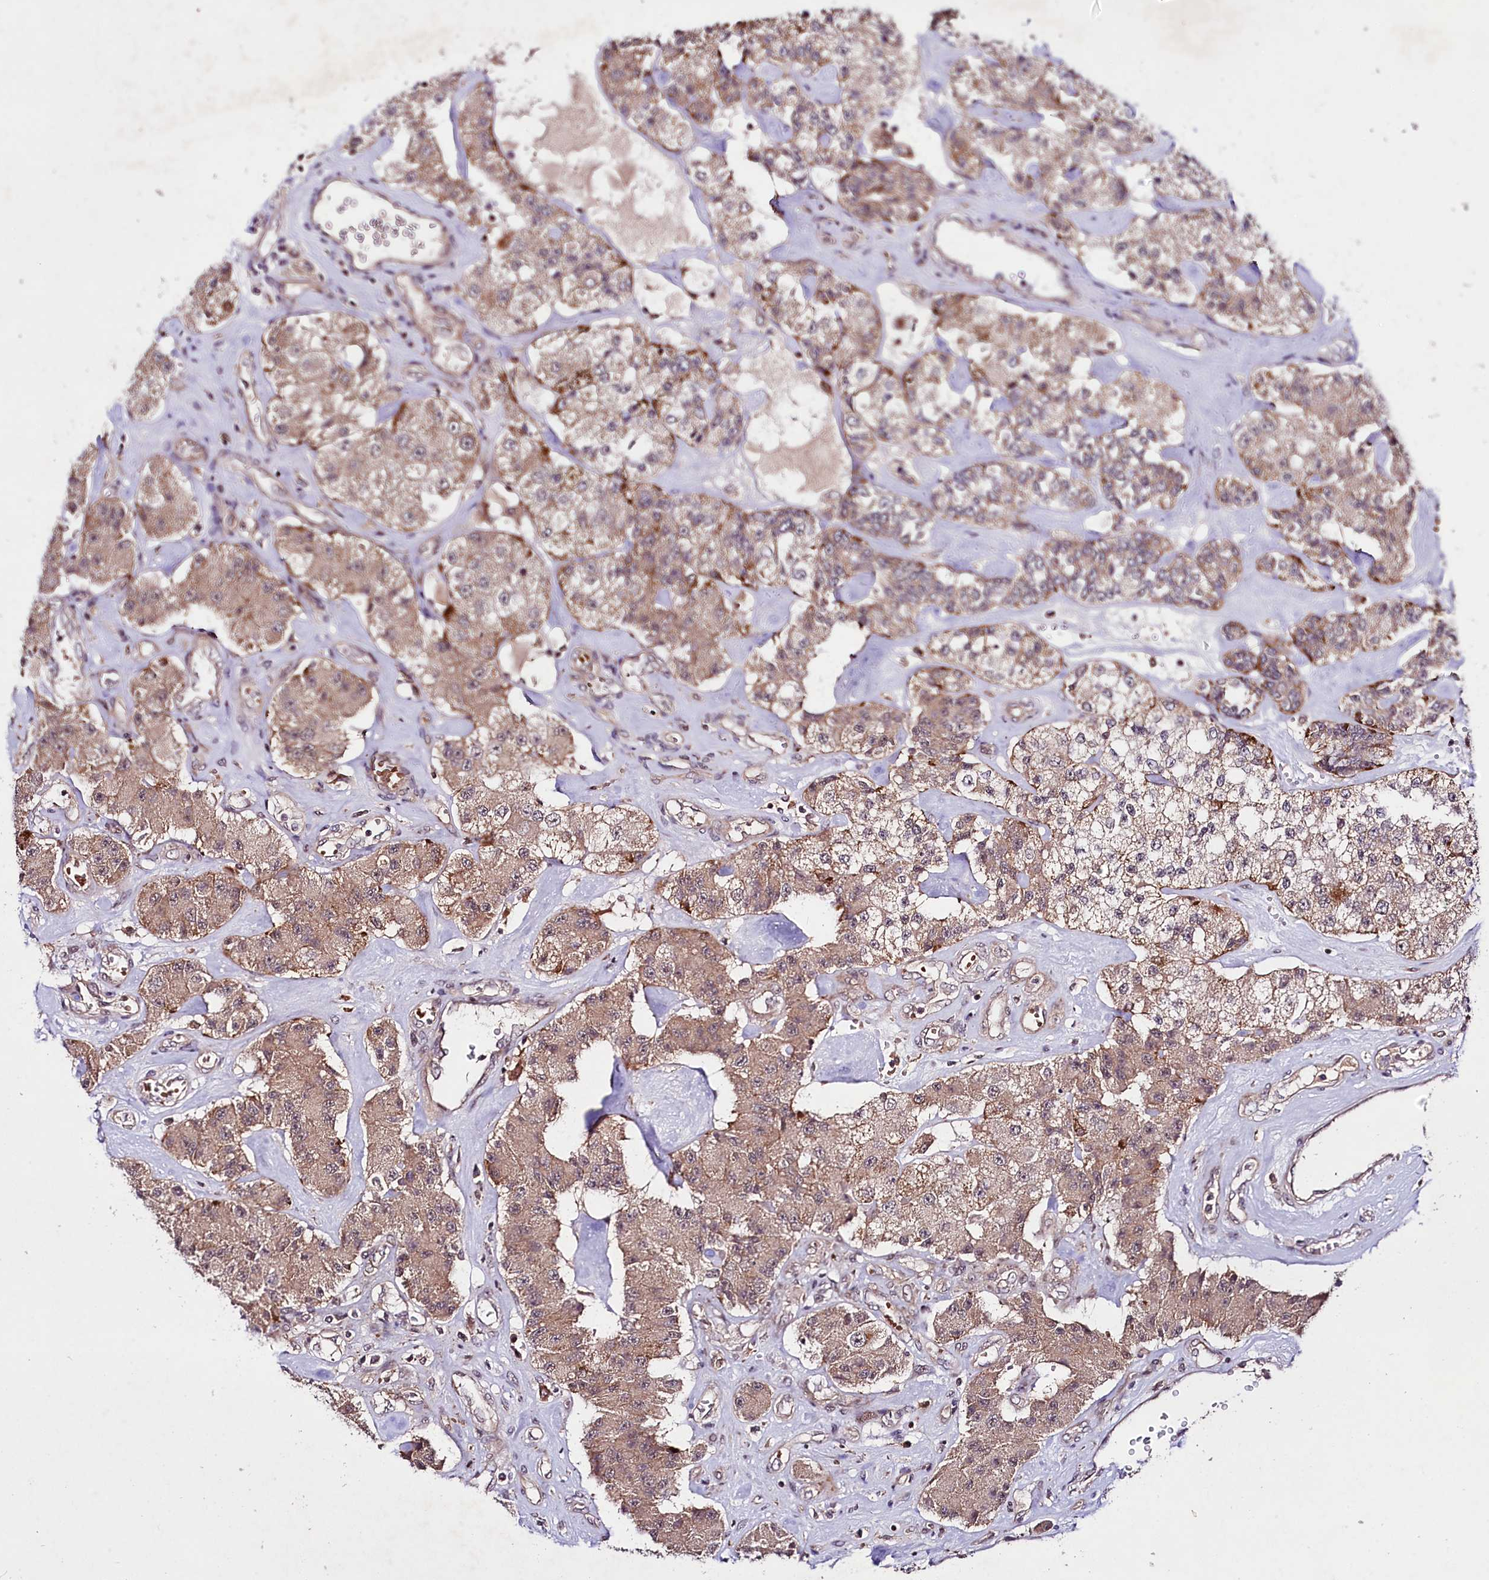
{"staining": {"intensity": "moderate", "quantity": ">75%", "location": "cytoplasmic/membranous"}, "tissue": "carcinoid", "cell_type": "Tumor cells", "image_type": "cancer", "snomed": [{"axis": "morphology", "description": "Carcinoid, malignant, NOS"}, {"axis": "topography", "description": "Pancreas"}], "caption": "A high-resolution histopathology image shows IHC staining of malignant carcinoid, which demonstrates moderate cytoplasmic/membranous staining in about >75% of tumor cells.", "gene": "TAFAZZIN", "patient": {"sex": "male", "age": 41}}